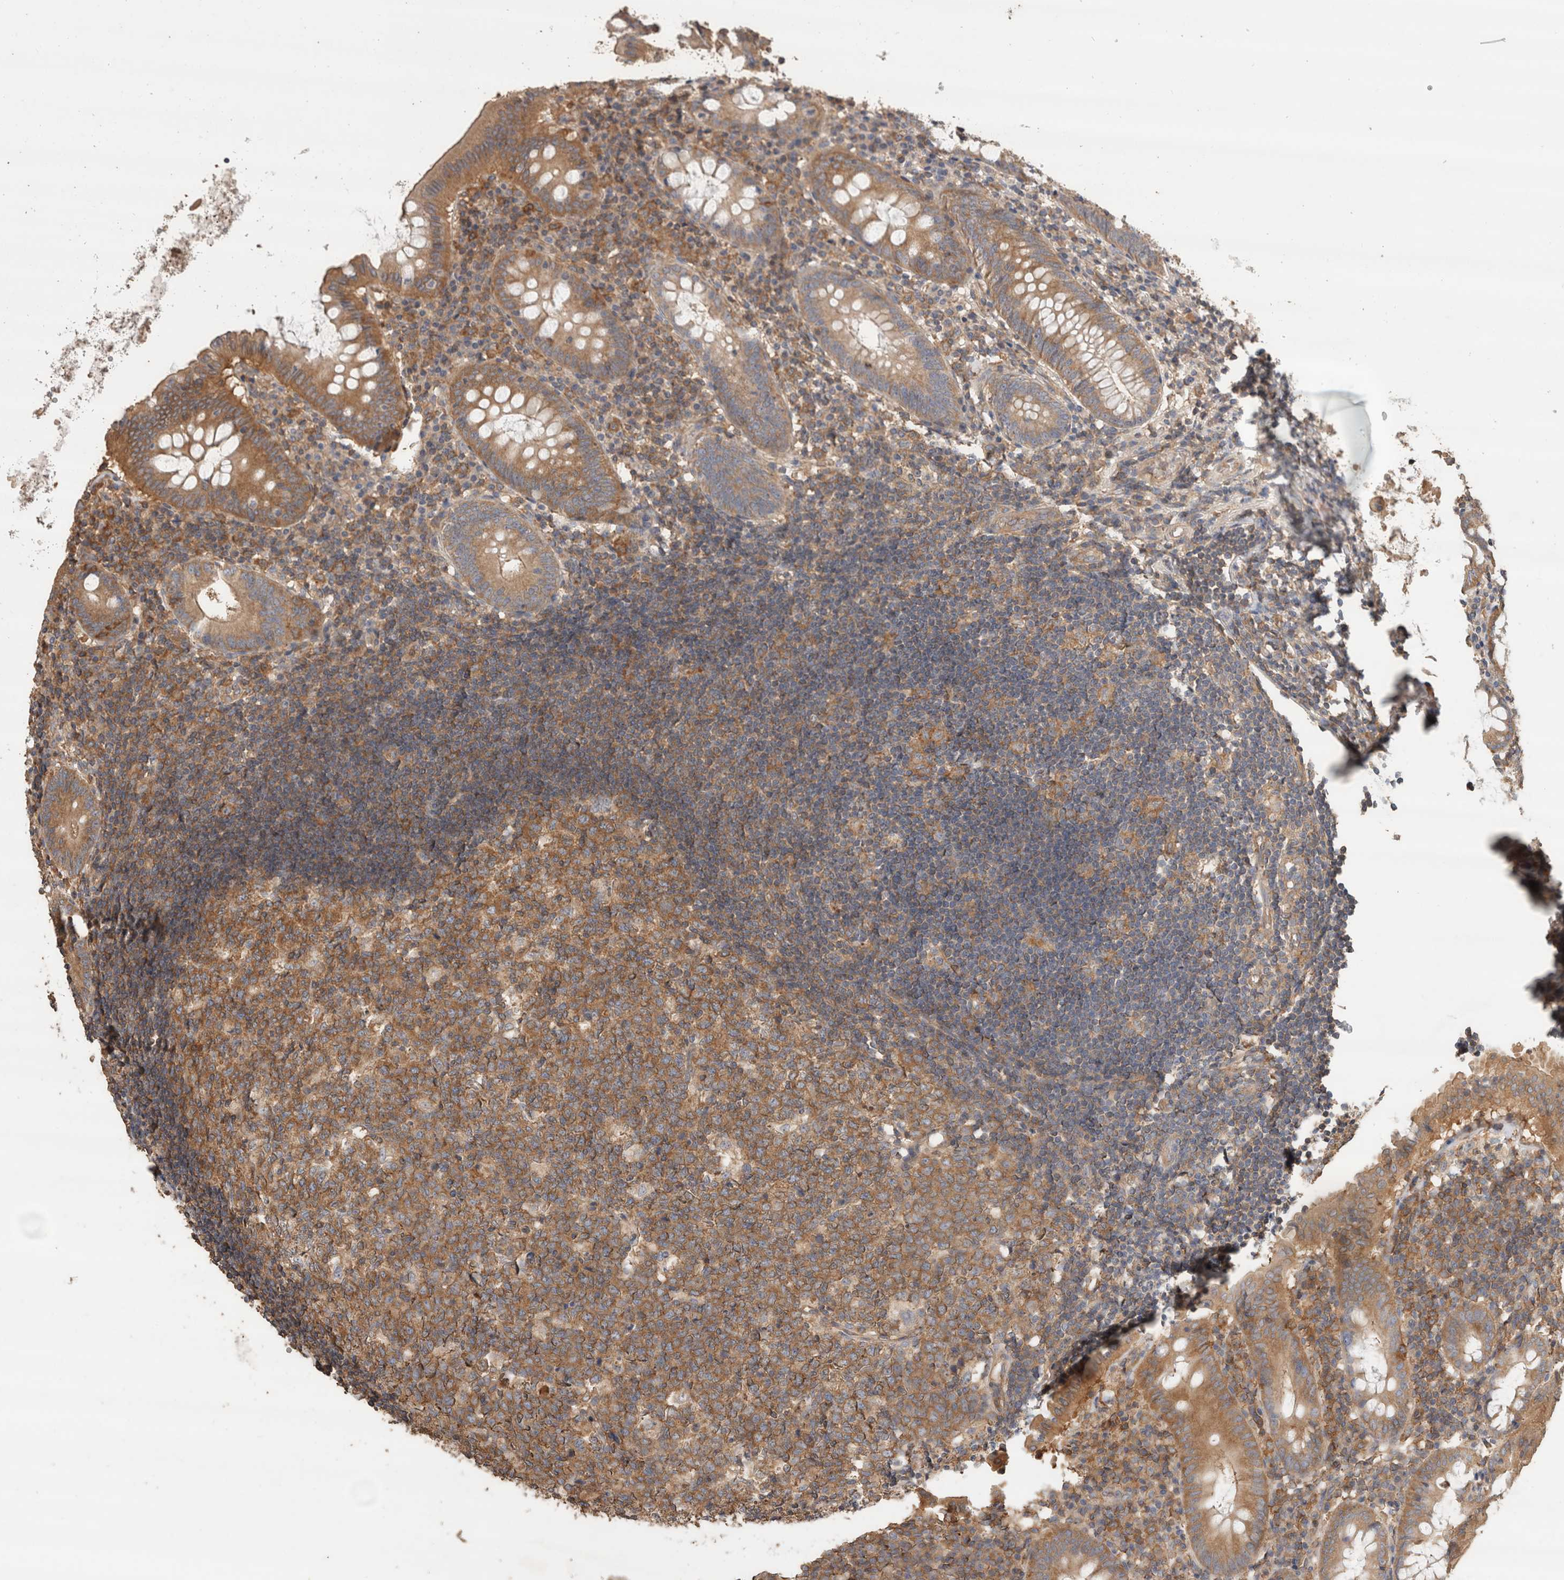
{"staining": {"intensity": "moderate", "quantity": ">75%", "location": "cytoplasmic/membranous"}, "tissue": "appendix", "cell_type": "Glandular cells", "image_type": "normal", "snomed": [{"axis": "morphology", "description": "Normal tissue, NOS"}, {"axis": "topography", "description": "Appendix"}], "caption": "DAB immunohistochemical staining of unremarkable appendix reveals moderate cytoplasmic/membranous protein positivity in about >75% of glandular cells.", "gene": "EIF4G3", "patient": {"sex": "female", "age": 54}}